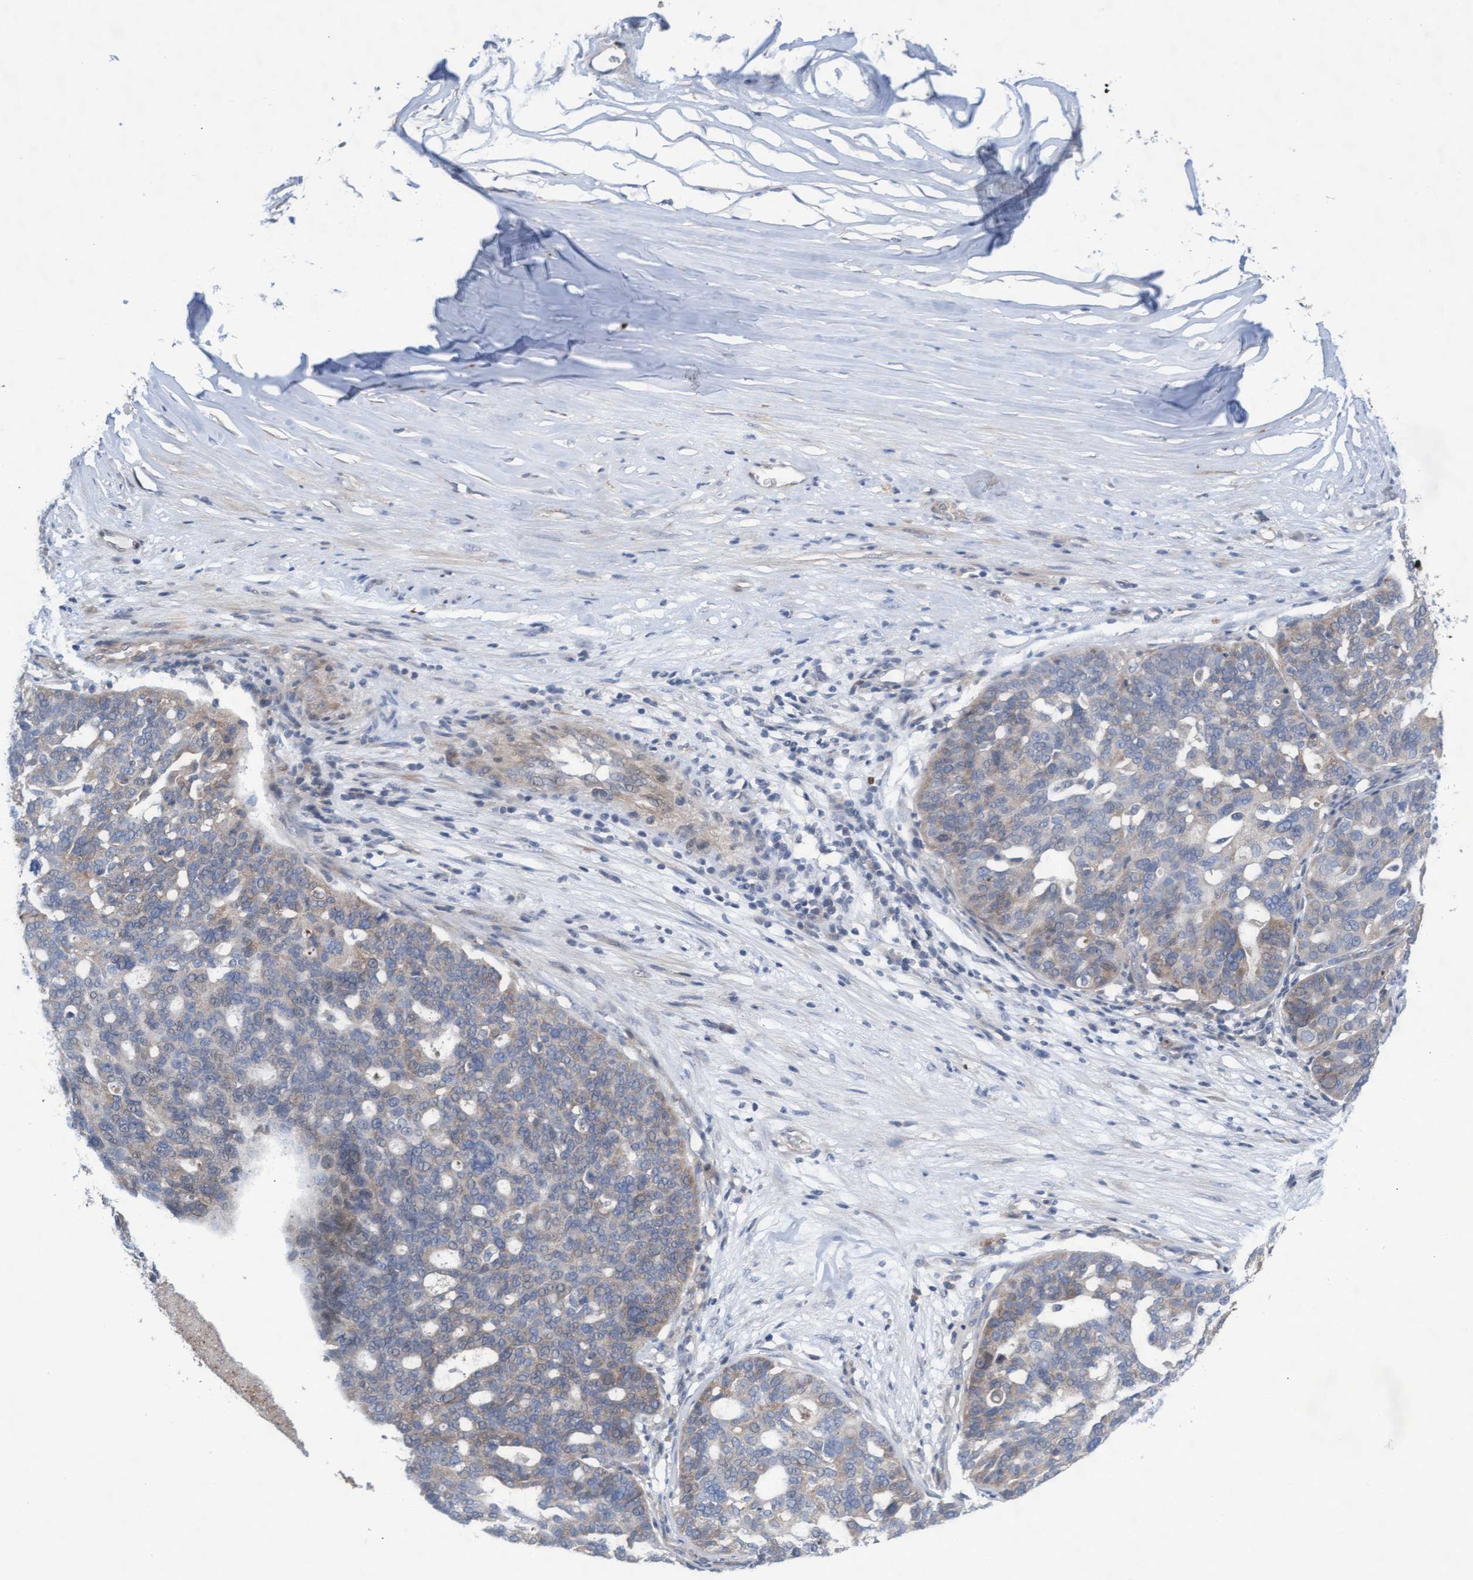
{"staining": {"intensity": "weak", "quantity": "25%-75%", "location": "cytoplasmic/membranous"}, "tissue": "ovarian cancer", "cell_type": "Tumor cells", "image_type": "cancer", "snomed": [{"axis": "morphology", "description": "Cystadenocarcinoma, serous, NOS"}, {"axis": "topography", "description": "Ovary"}], "caption": "Protein staining by IHC shows weak cytoplasmic/membranous positivity in approximately 25%-75% of tumor cells in ovarian cancer (serous cystadenocarcinoma).", "gene": "ABCF2", "patient": {"sex": "female", "age": 59}}